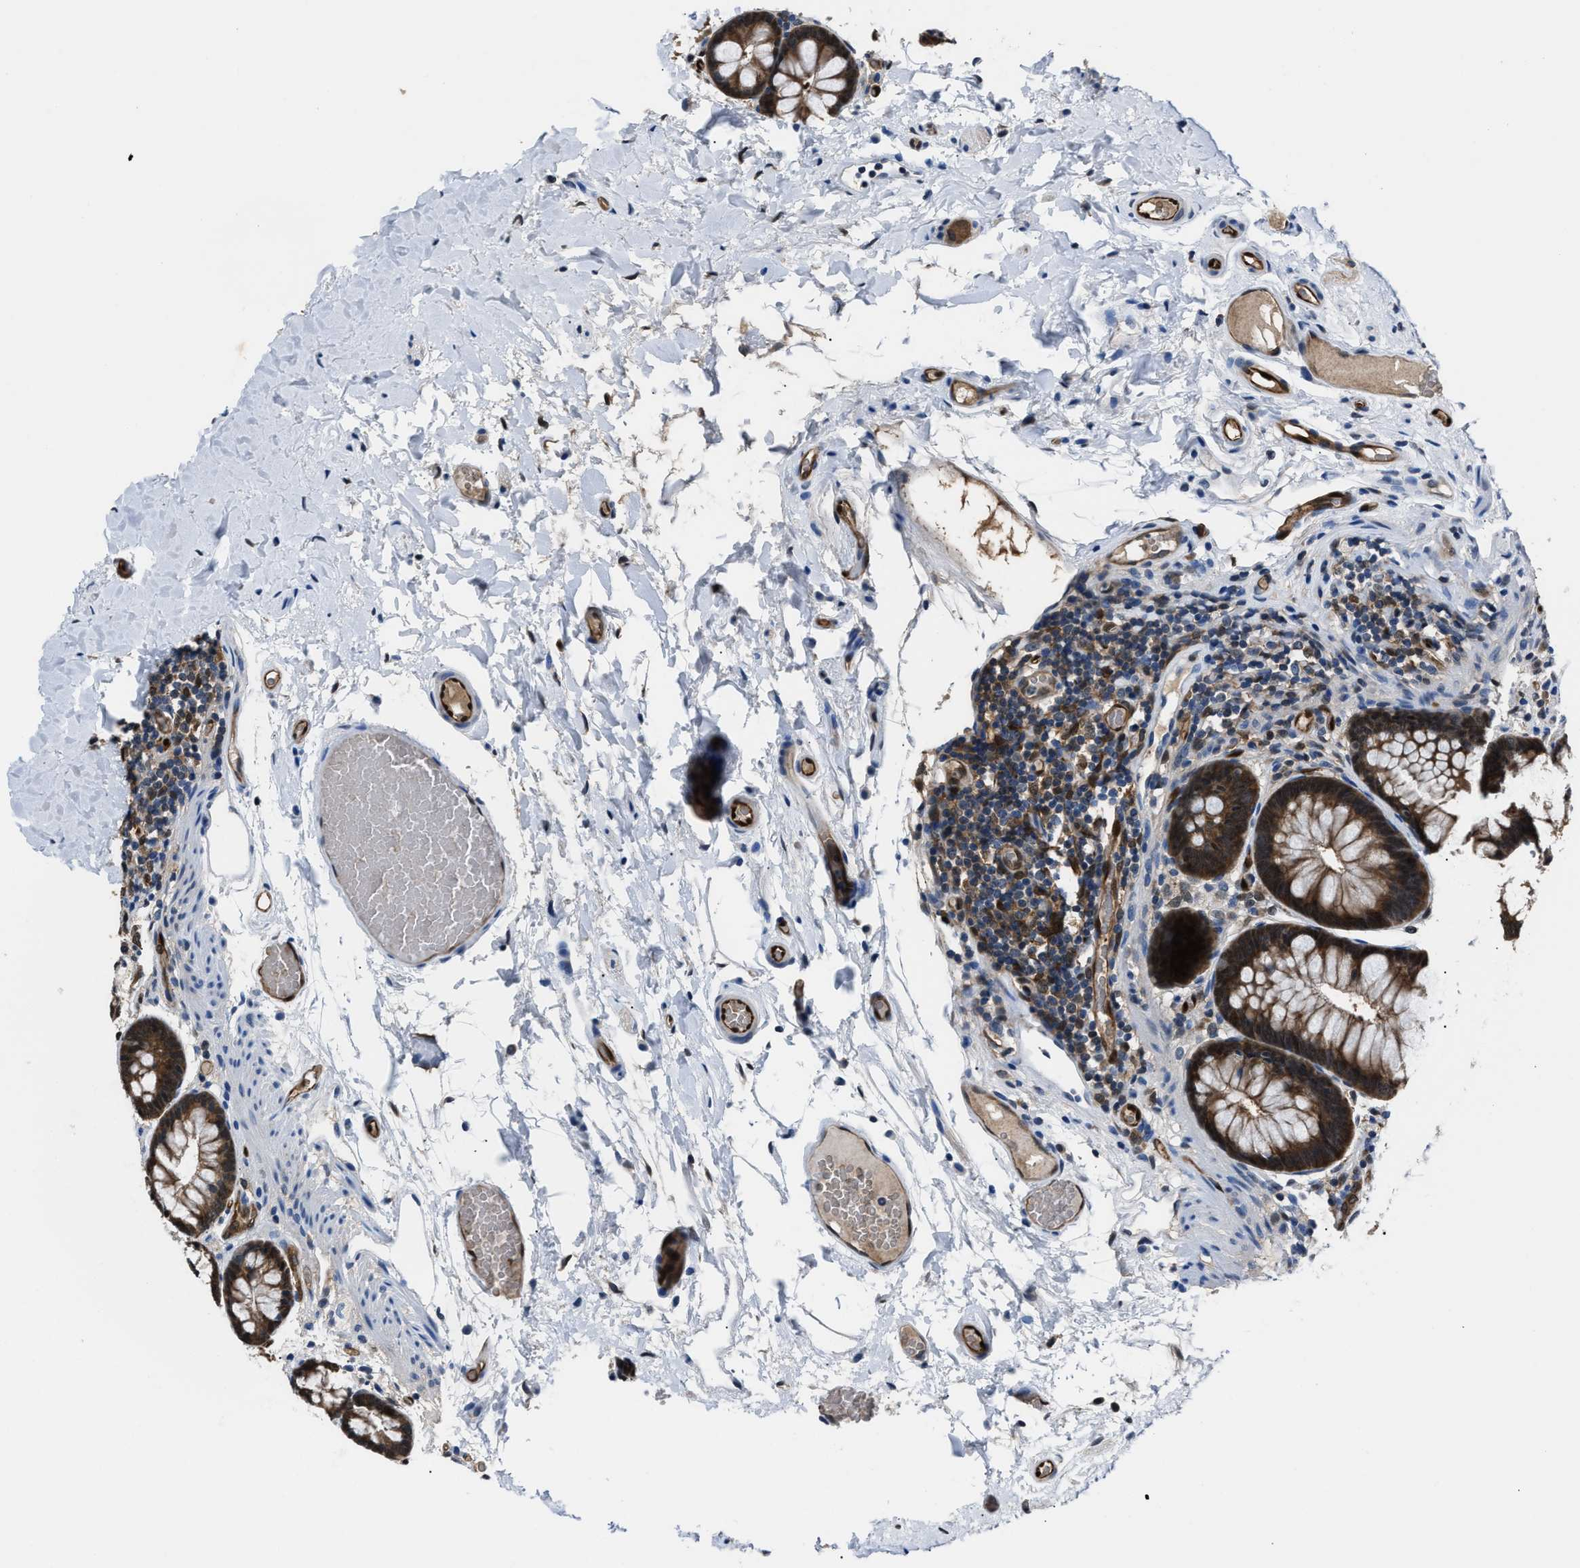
{"staining": {"intensity": "strong", "quantity": ">75%", "location": "cytoplasmic/membranous"}, "tissue": "colon", "cell_type": "Endothelial cells", "image_type": "normal", "snomed": [{"axis": "morphology", "description": "Normal tissue, NOS"}, {"axis": "topography", "description": "Colon"}], "caption": "Immunohistochemical staining of normal human colon exhibits high levels of strong cytoplasmic/membranous expression in about >75% of endothelial cells. The staining is performed using DAB brown chromogen to label protein expression. The nuclei are counter-stained blue using hematoxylin.", "gene": "PPA1", "patient": {"sex": "female", "age": 56}}